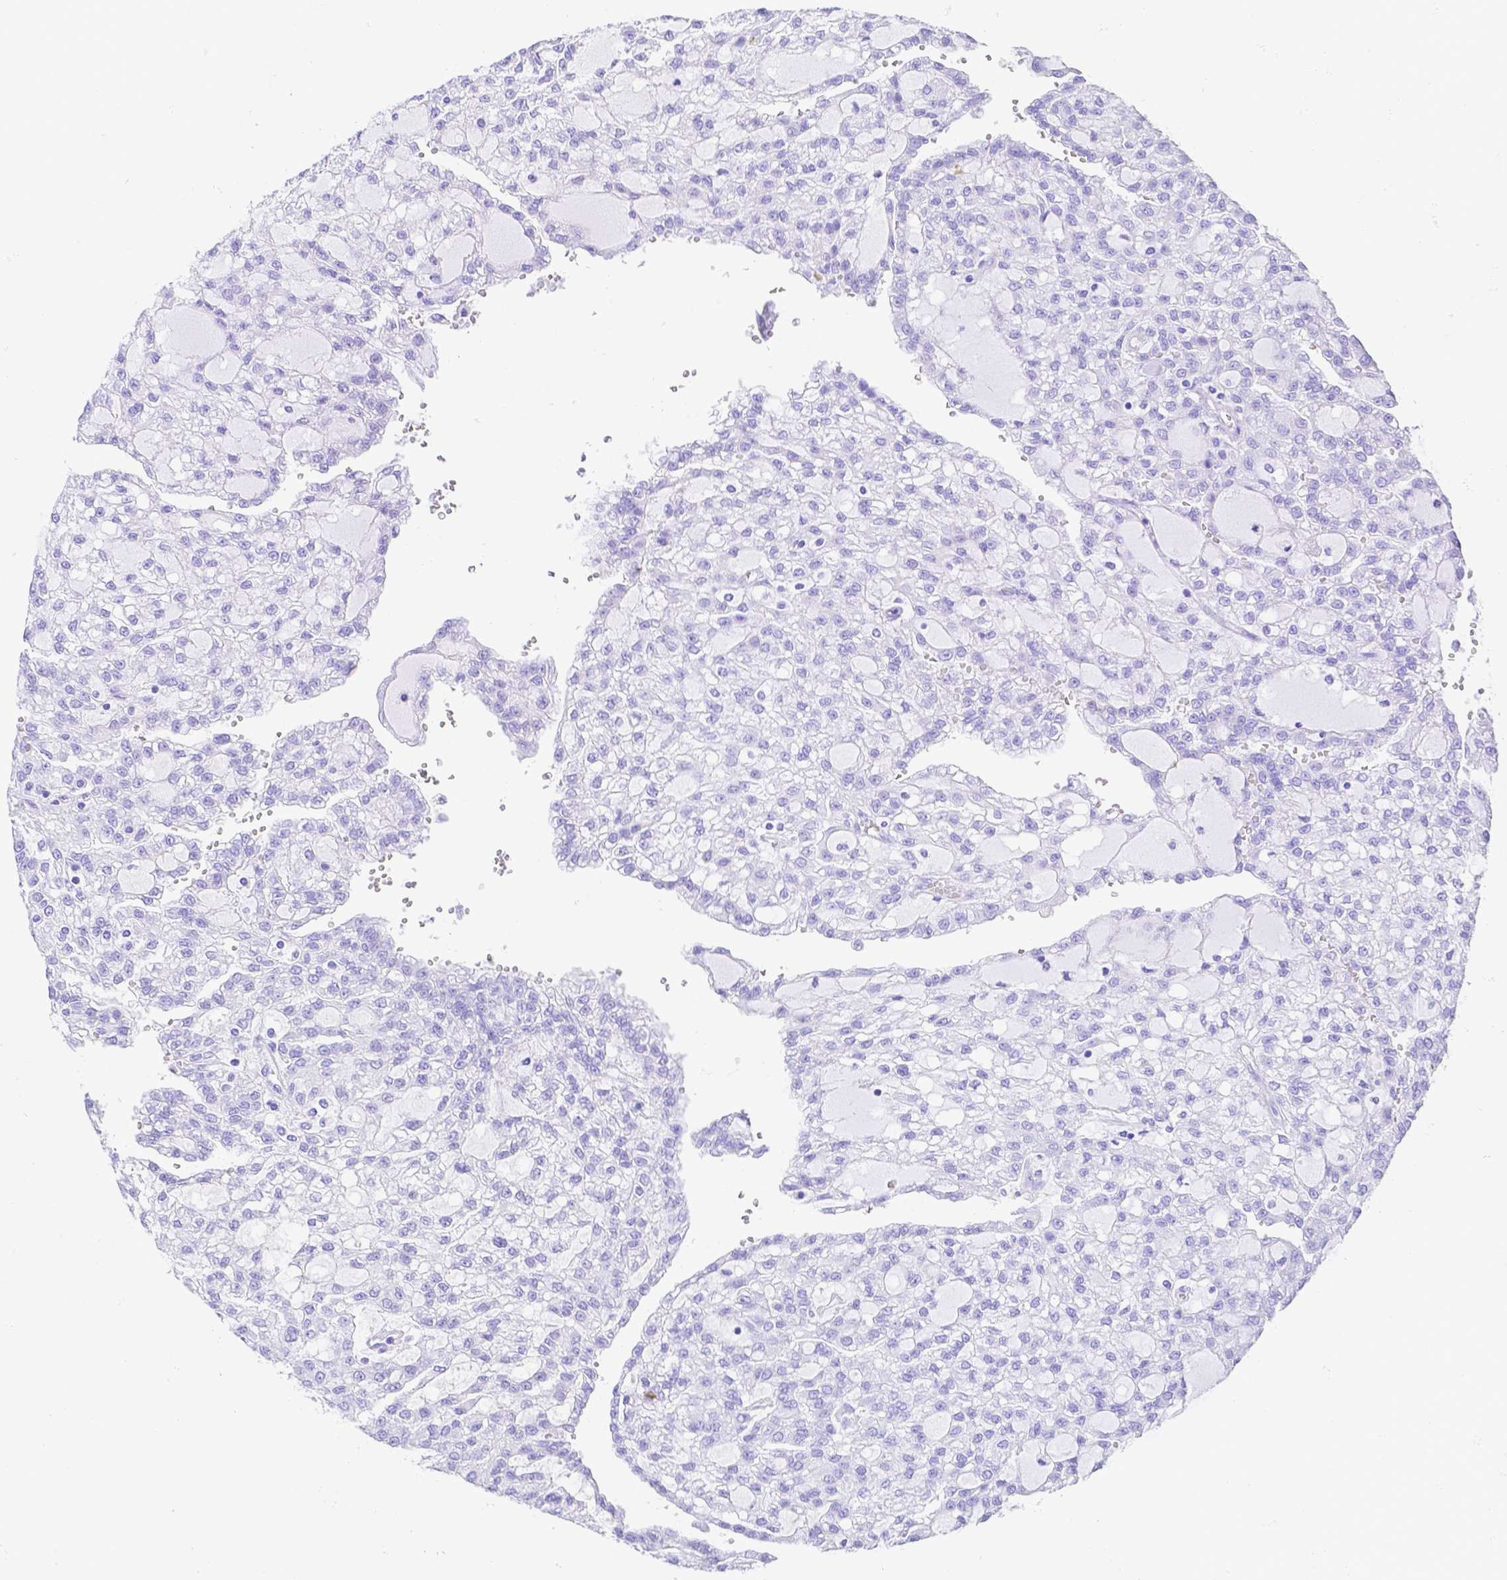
{"staining": {"intensity": "negative", "quantity": "none", "location": "none"}, "tissue": "renal cancer", "cell_type": "Tumor cells", "image_type": "cancer", "snomed": [{"axis": "morphology", "description": "Adenocarcinoma, NOS"}, {"axis": "topography", "description": "Kidney"}], "caption": "Tumor cells show no significant protein positivity in adenocarcinoma (renal).", "gene": "SMR3A", "patient": {"sex": "male", "age": 63}}